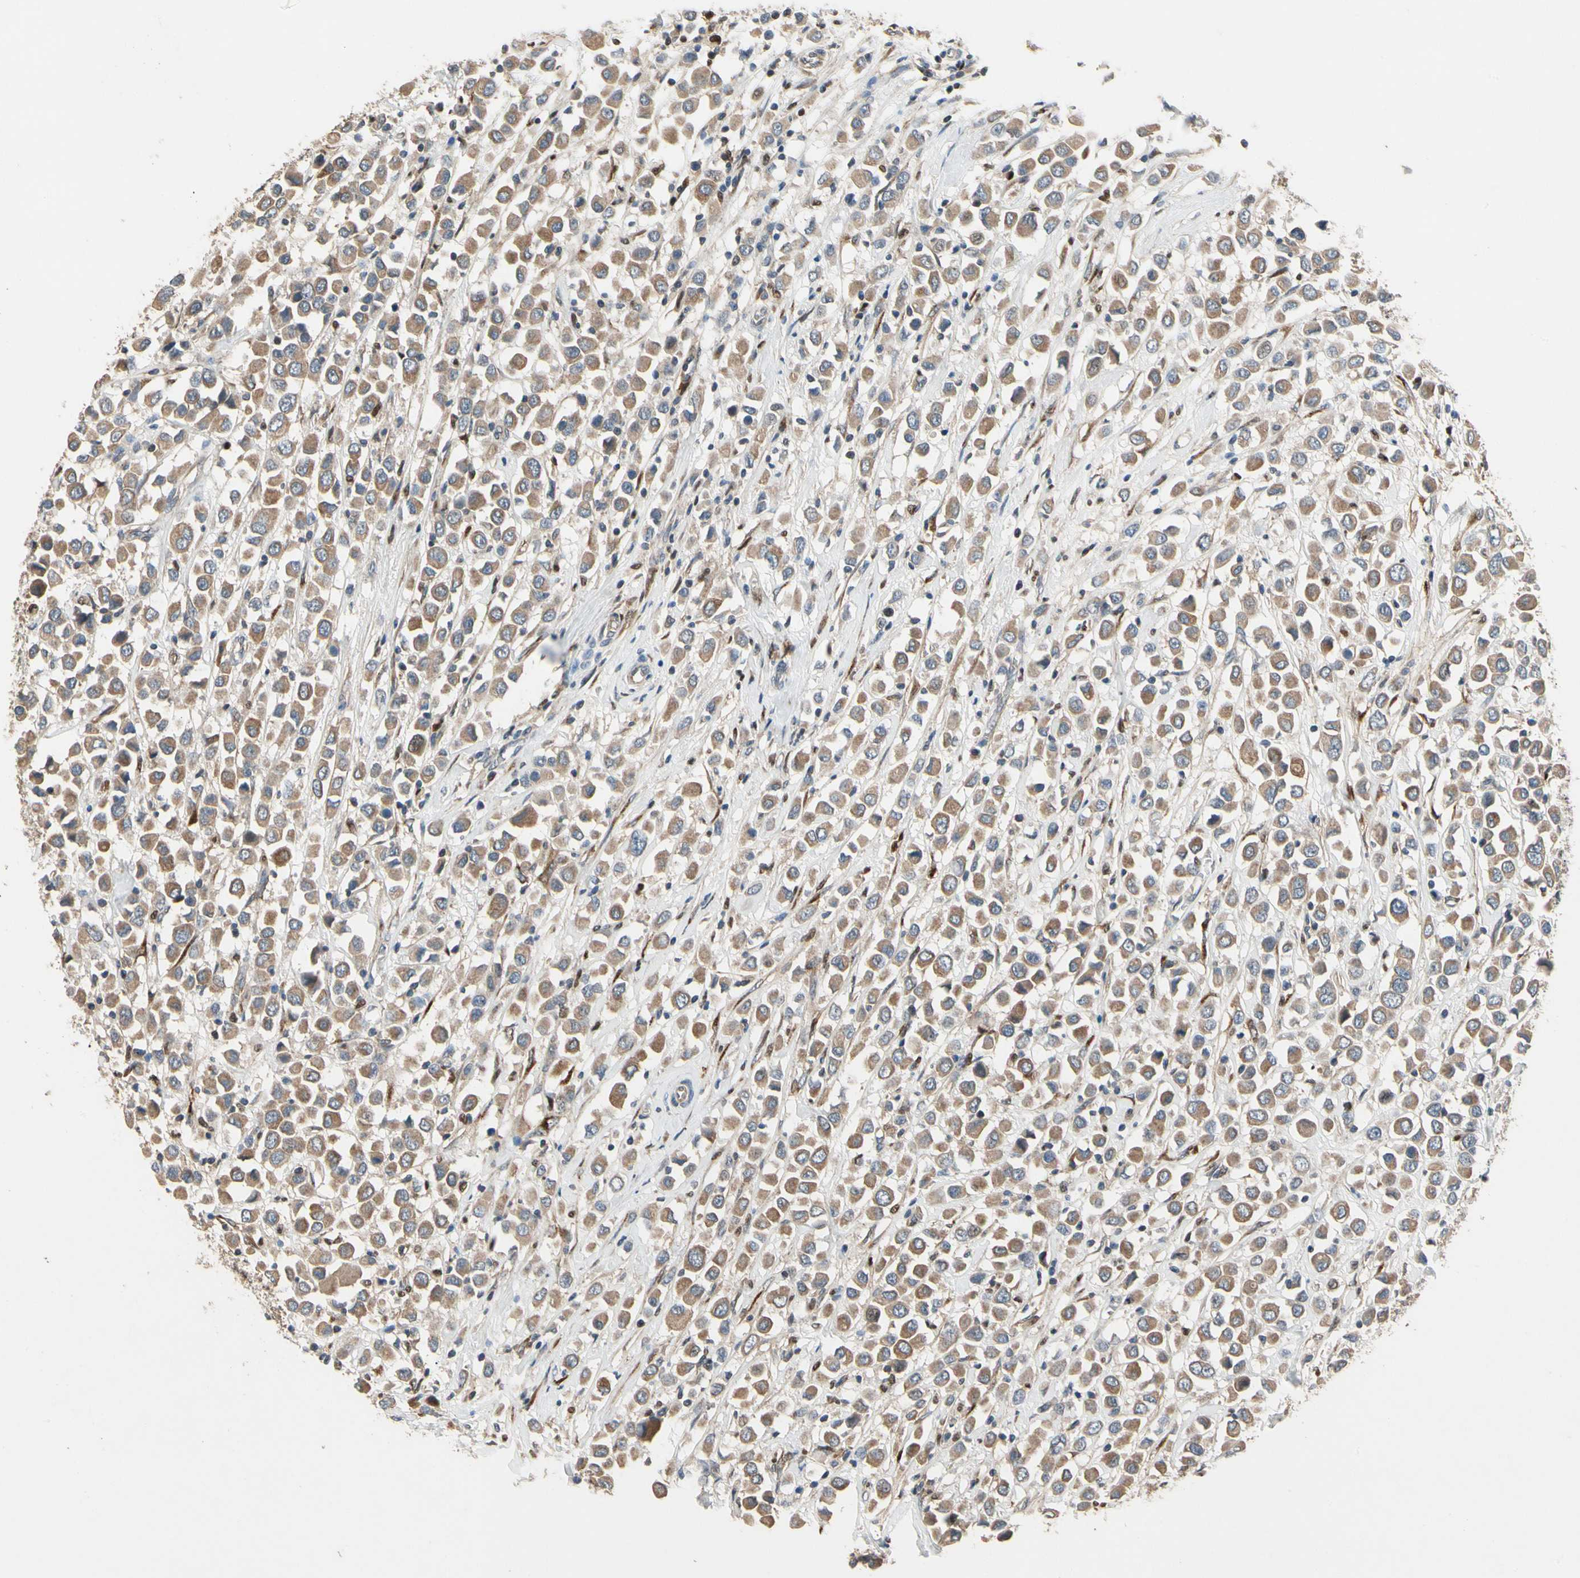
{"staining": {"intensity": "moderate", "quantity": ">75%", "location": "cytoplasmic/membranous"}, "tissue": "breast cancer", "cell_type": "Tumor cells", "image_type": "cancer", "snomed": [{"axis": "morphology", "description": "Duct carcinoma"}, {"axis": "topography", "description": "Breast"}], "caption": "Human breast cancer (infiltrating ductal carcinoma) stained with a protein marker demonstrates moderate staining in tumor cells.", "gene": "CGREF1", "patient": {"sex": "female", "age": 61}}